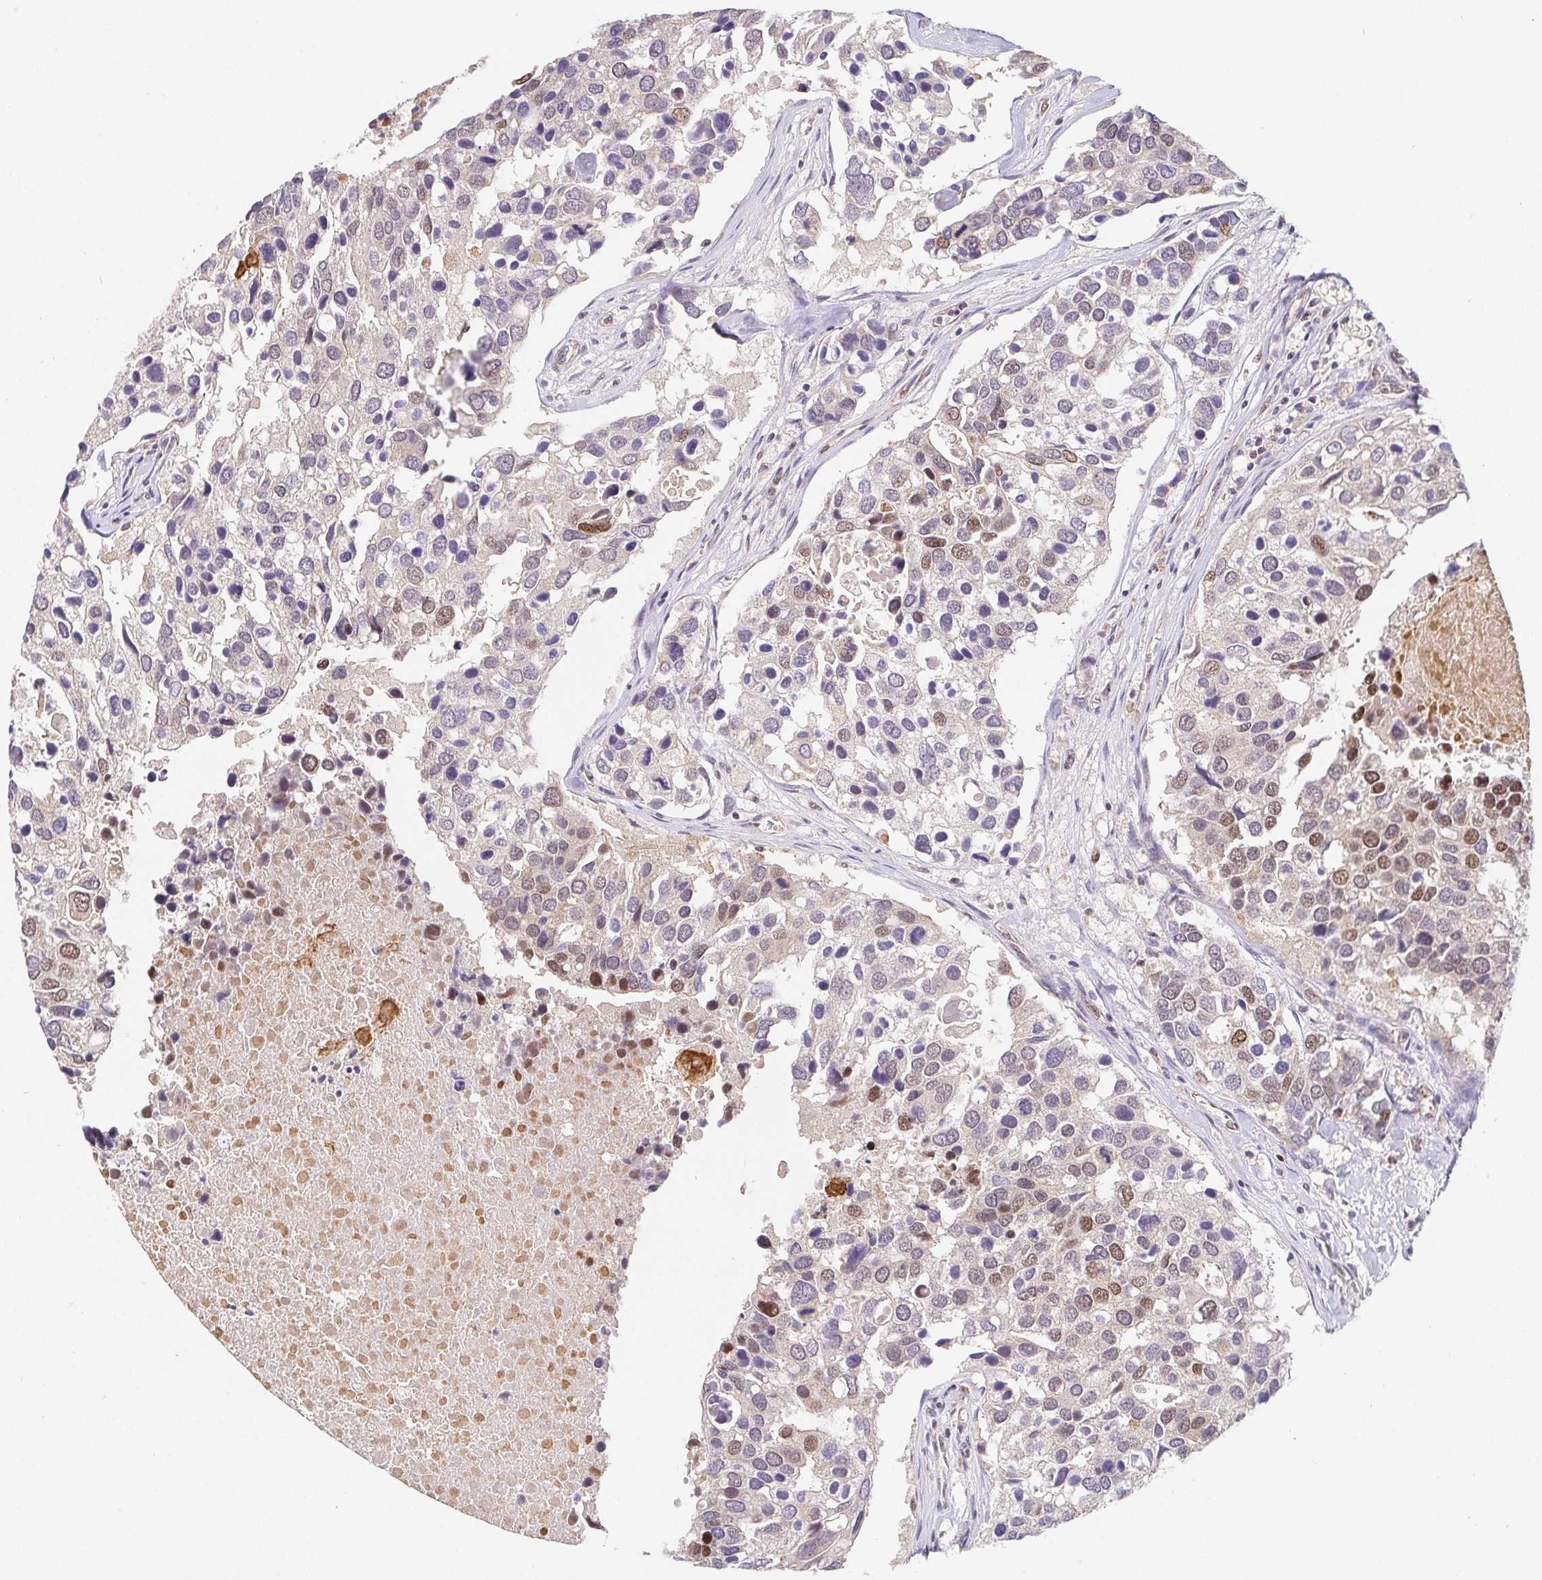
{"staining": {"intensity": "weak", "quantity": "<25%", "location": "nuclear"}, "tissue": "breast cancer", "cell_type": "Tumor cells", "image_type": "cancer", "snomed": [{"axis": "morphology", "description": "Duct carcinoma"}, {"axis": "topography", "description": "Breast"}], "caption": "Tumor cells show no significant protein expression in intraductal carcinoma (breast).", "gene": "POU2F1", "patient": {"sex": "female", "age": 83}}